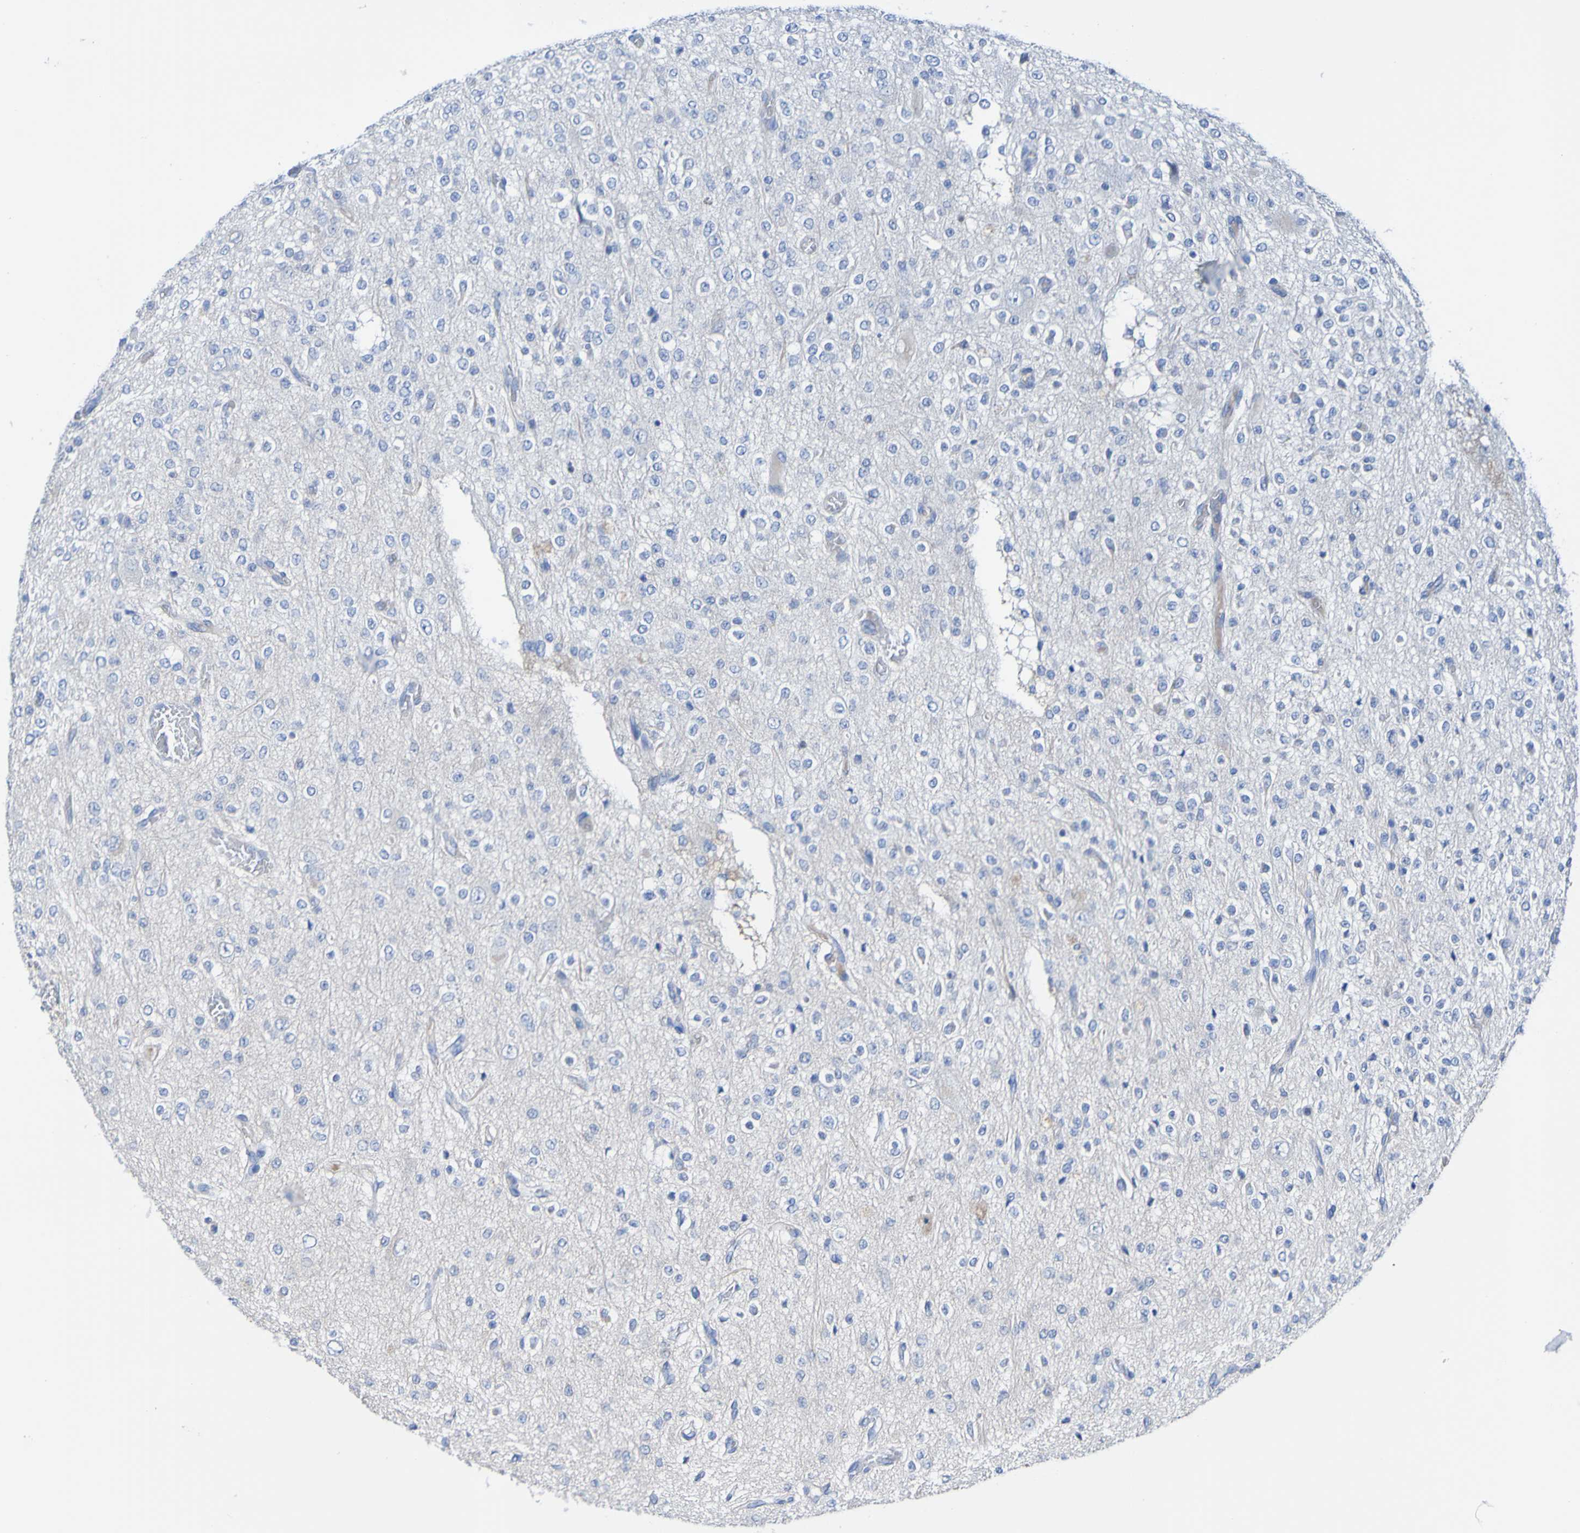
{"staining": {"intensity": "negative", "quantity": "none", "location": "none"}, "tissue": "glioma", "cell_type": "Tumor cells", "image_type": "cancer", "snomed": [{"axis": "morphology", "description": "Glioma, malignant, Low grade"}, {"axis": "topography", "description": "Brain"}], "caption": "This is a histopathology image of immunohistochemistry (IHC) staining of malignant glioma (low-grade), which shows no positivity in tumor cells.", "gene": "ACMSD", "patient": {"sex": "male", "age": 38}}